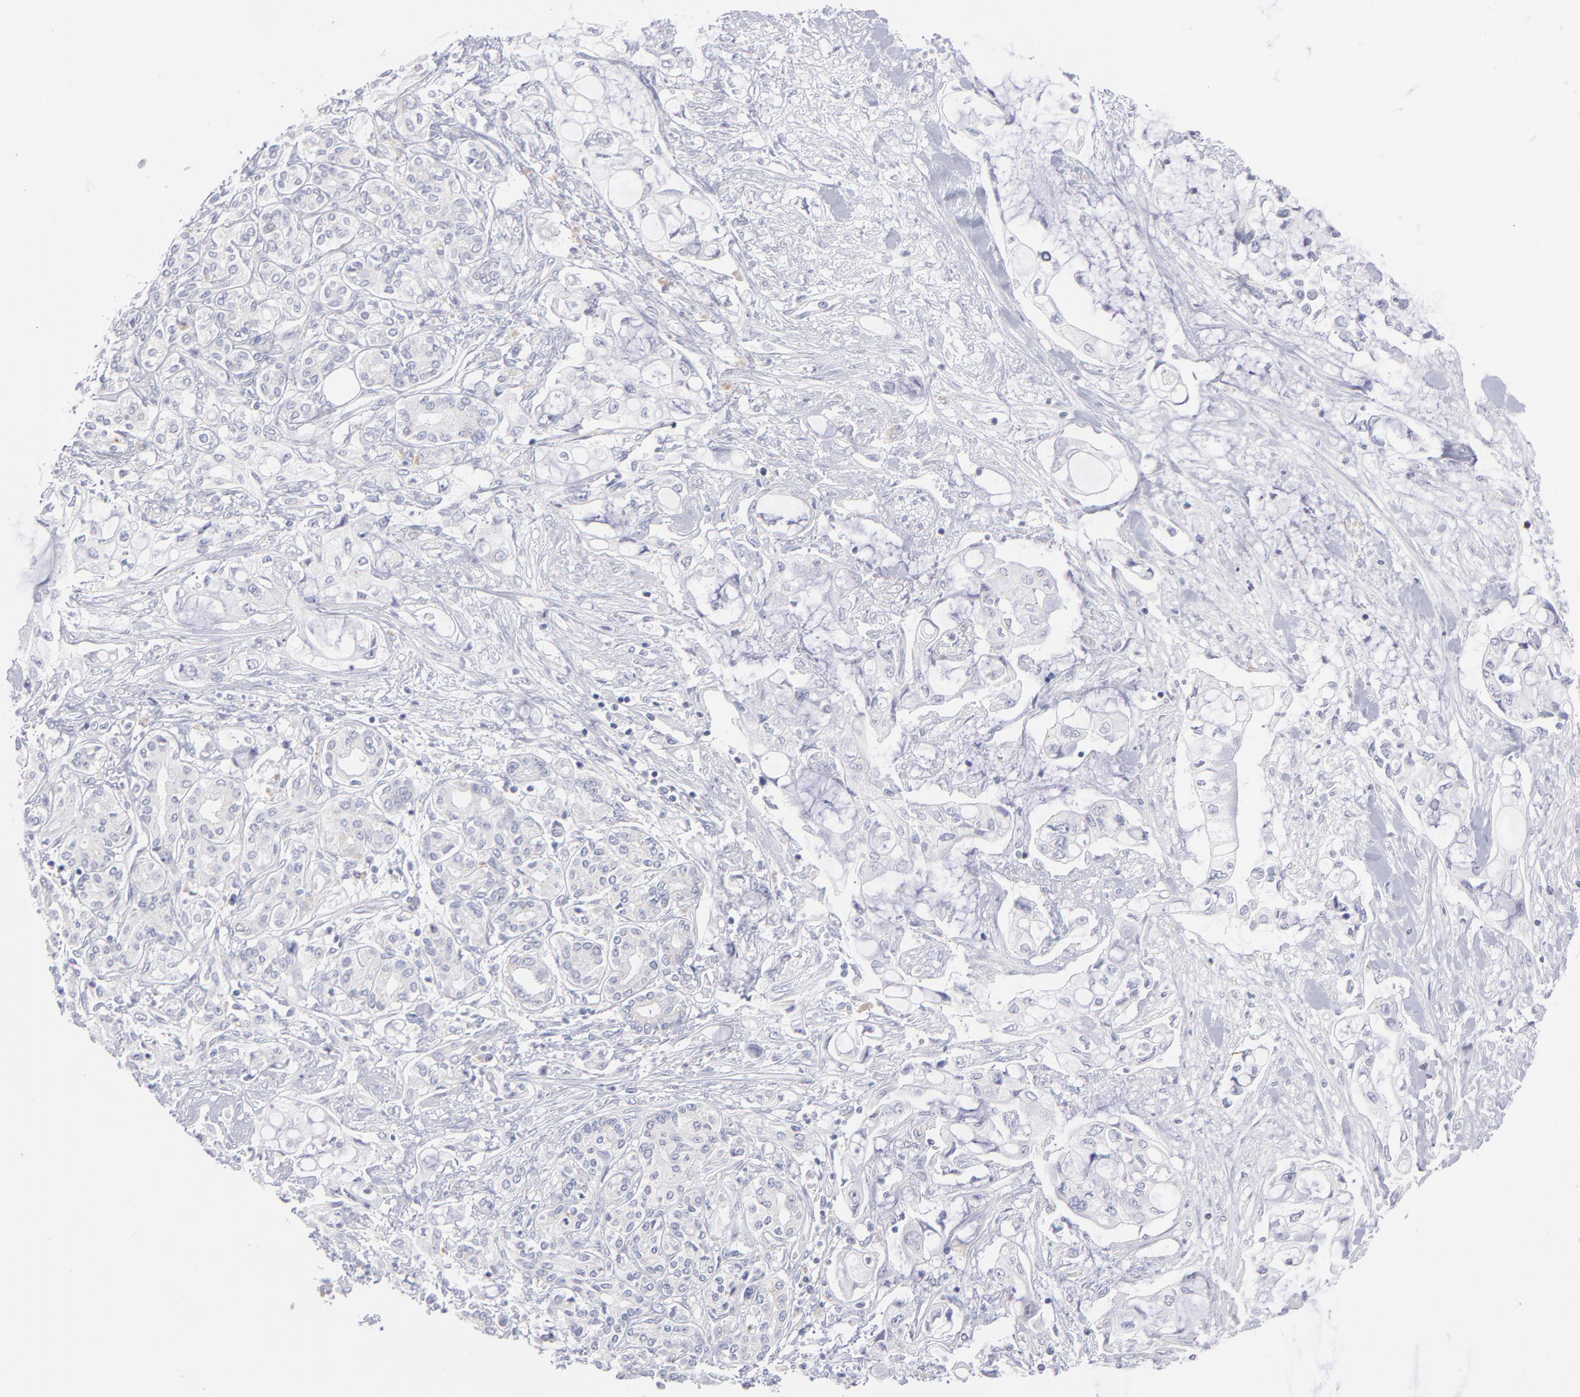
{"staining": {"intensity": "negative", "quantity": "none", "location": "none"}, "tissue": "pancreatic cancer", "cell_type": "Tumor cells", "image_type": "cancer", "snomed": [{"axis": "morphology", "description": "Adenocarcinoma, NOS"}, {"axis": "topography", "description": "Pancreas"}], "caption": "Pancreatic cancer was stained to show a protein in brown. There is no significant expression in tumor cells. (Immunohistochemistry, brightfield microscopy, high magnification).", "gene": "MTHFD2", "patient": {"sex": "female", "age": 70}}